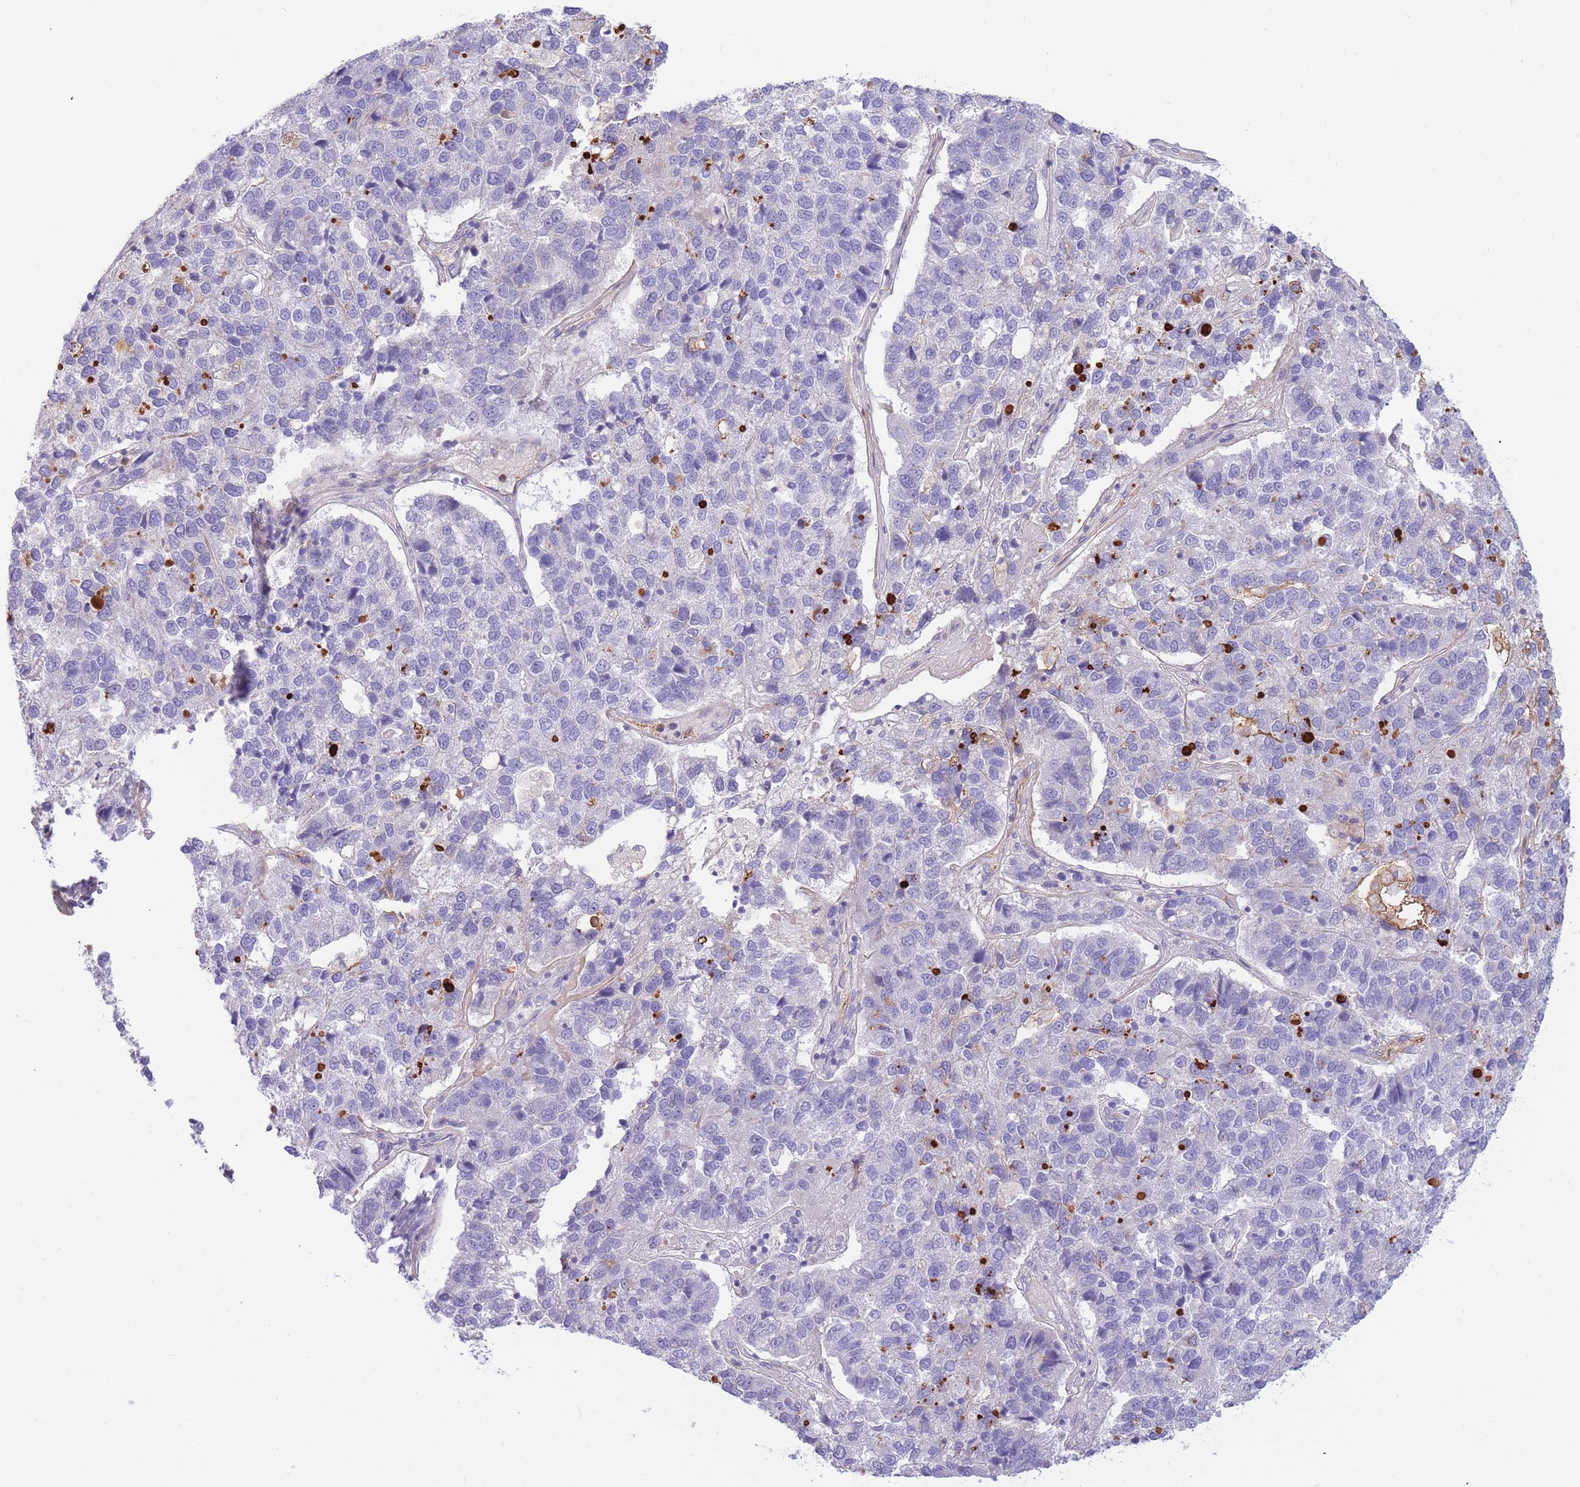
{"staining": {"intensity": "negative", "quantity": "none", "location": "none"}, "tissue": "pancreatic cancer", "cell_type": "Tumor cells", "image_type": "cancer", "snomed": [{"axis": "morphology", "description": "Adenocarcinoma, NOS"}, {"axis": "topography", "description": "Pancreas"}], "caption": "Immunohistochemistry photomicrograph of neoplastic tissue: human pancreatic cancer stained with DAB demonstrates no significant protein expression in tumor cells.", "gene": "SULT1A1", "patient": {"sex": "female", "age": 61}}